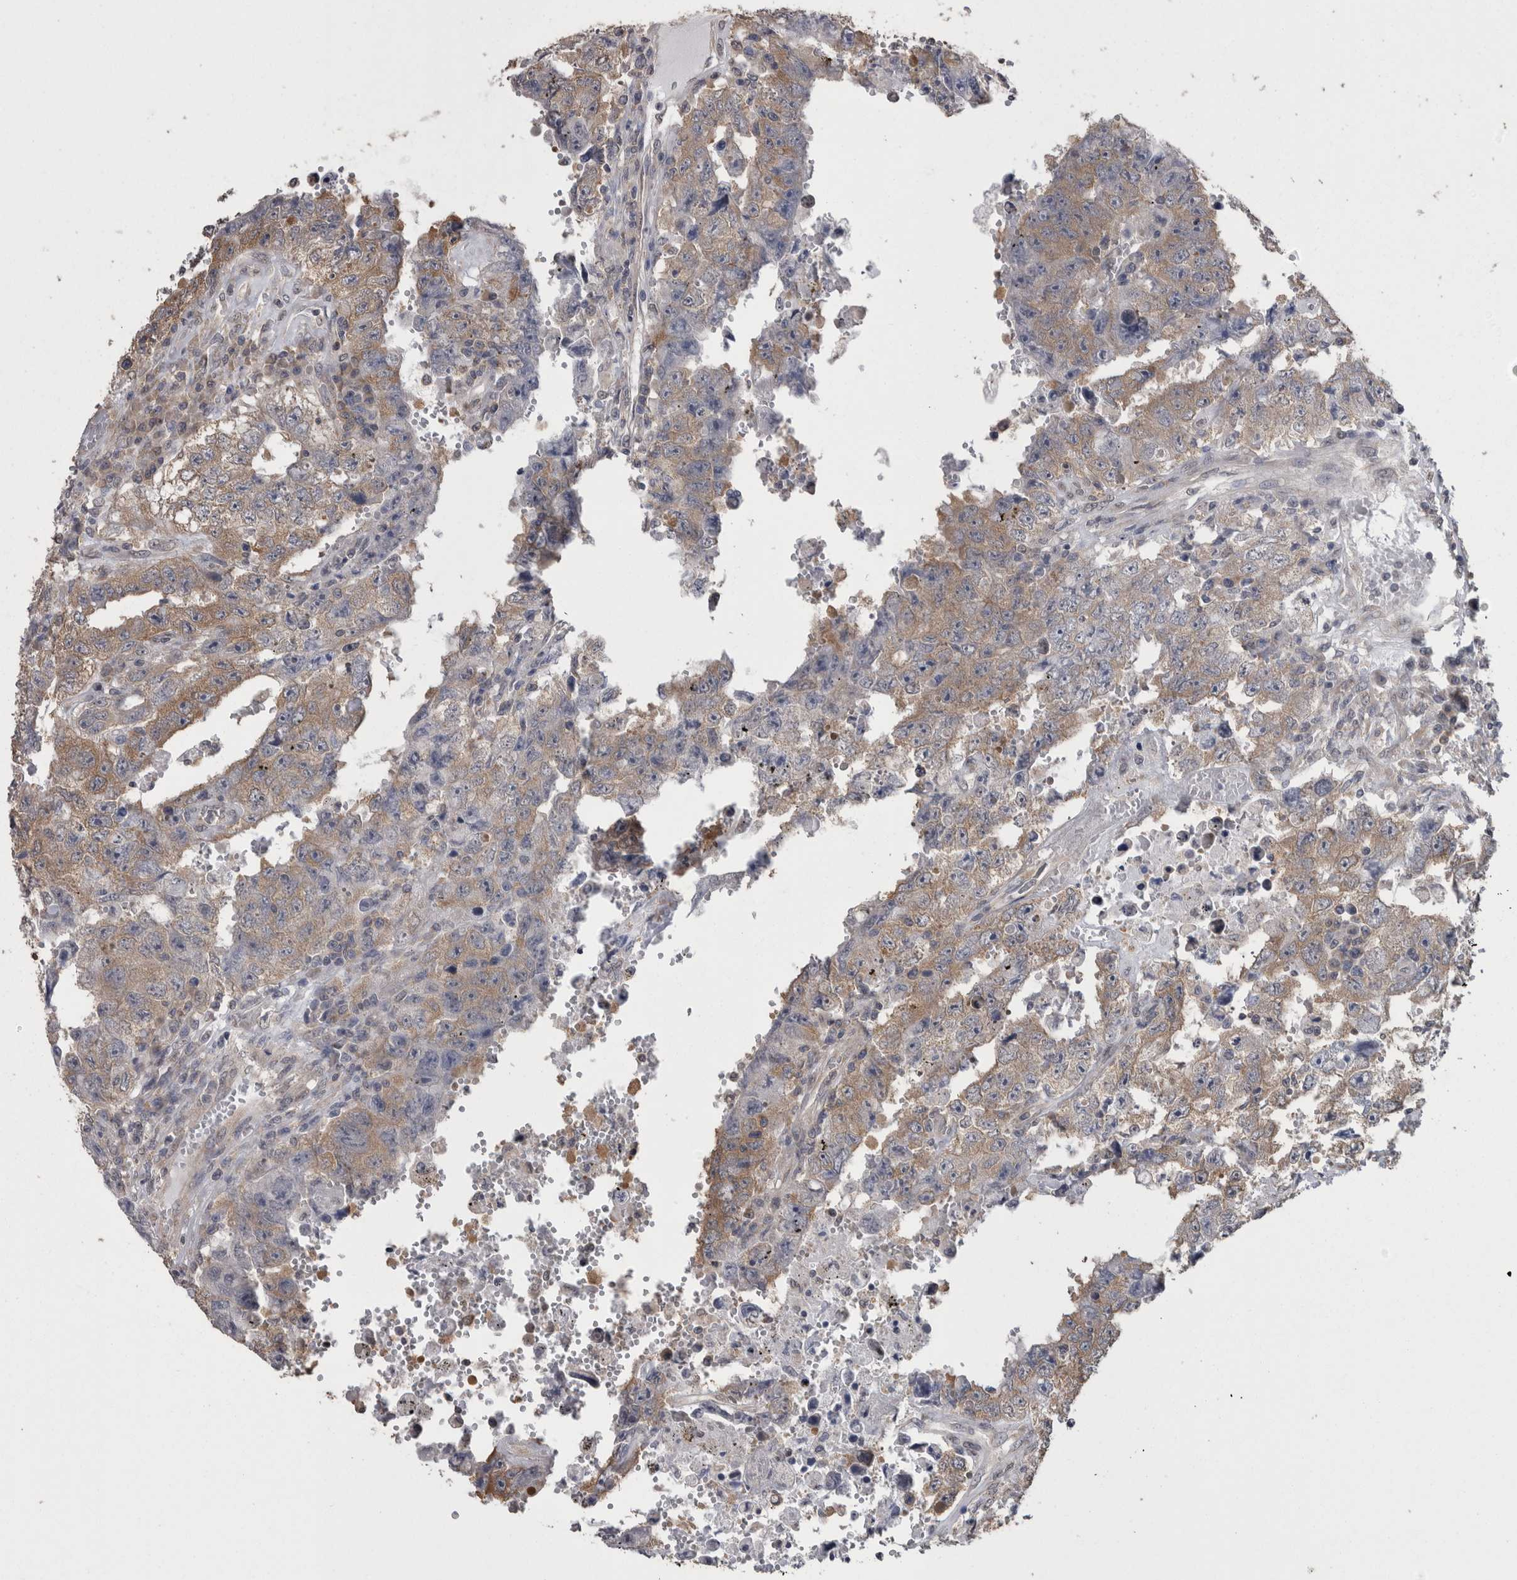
{"staining": {"intensity": "moderate", "quantity": ">75%", "location": "cytoplasmic/membranous"}, "tissue": "testis cancer", "cell_type": "Tumor cells", "image_type": "cancer", "snomed": [{"axis": "morphology", "description": "Carcinoma, Embryonal, NOS"}, {"axis": "topography", "description": "Testis"}], "caption": "Immunohistochemical staining of human testis cancer exhibits moderate cytoplasmic/membranous protein expression in about >75% of tumor cells.", "gene": "DDX6", "patient": {"sex": "male", "age": 26}}